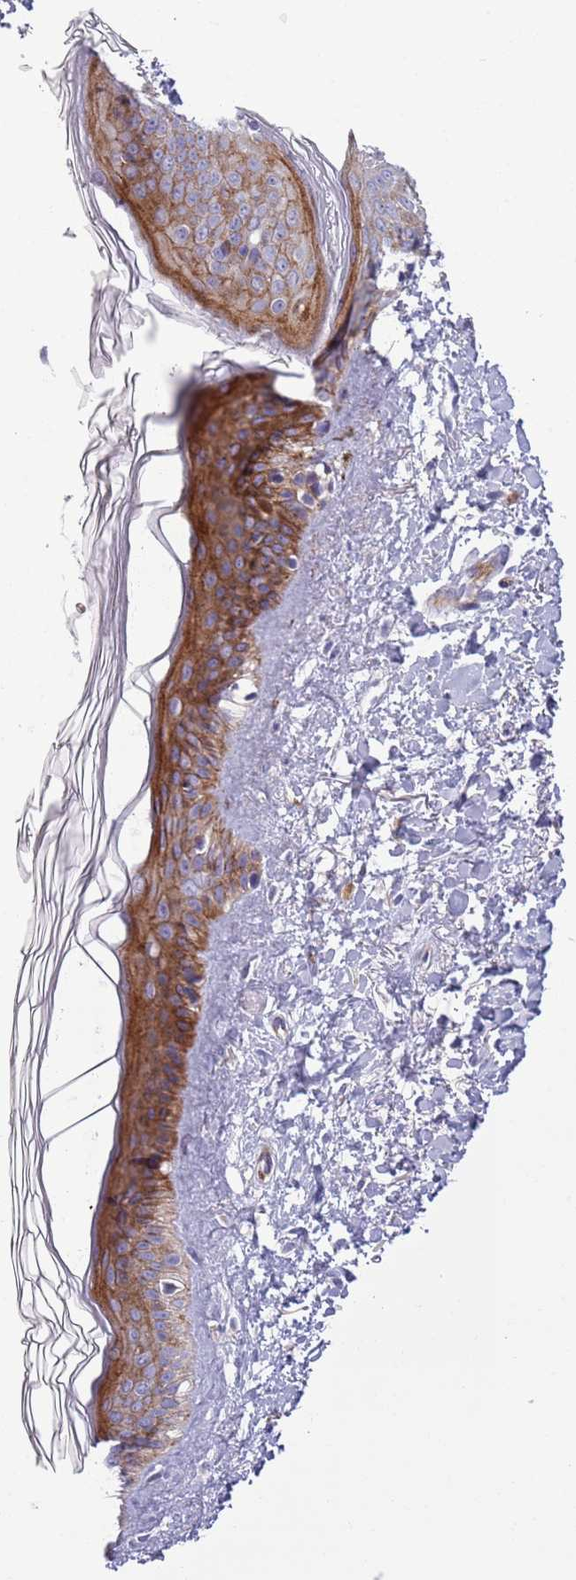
{"staining": {"intensity": "negative", "quantity": "none", "location": "none"}, "tissue": "skin", "cell_type": "Fibroblasts", "image_type": "normal", "snomed": [{"axis": "morphology", "description": "Normal tissue, NOS"}, {"axis": "topography", "description": "Skin"}], "caption": "A high-resolution image shows immunohistochemistry (IHC) staining of benign skin, which reveals no significant staining in fibroblasts.", "gene": "MRPL32", "patient": {"sex": "female", "age": 58}}